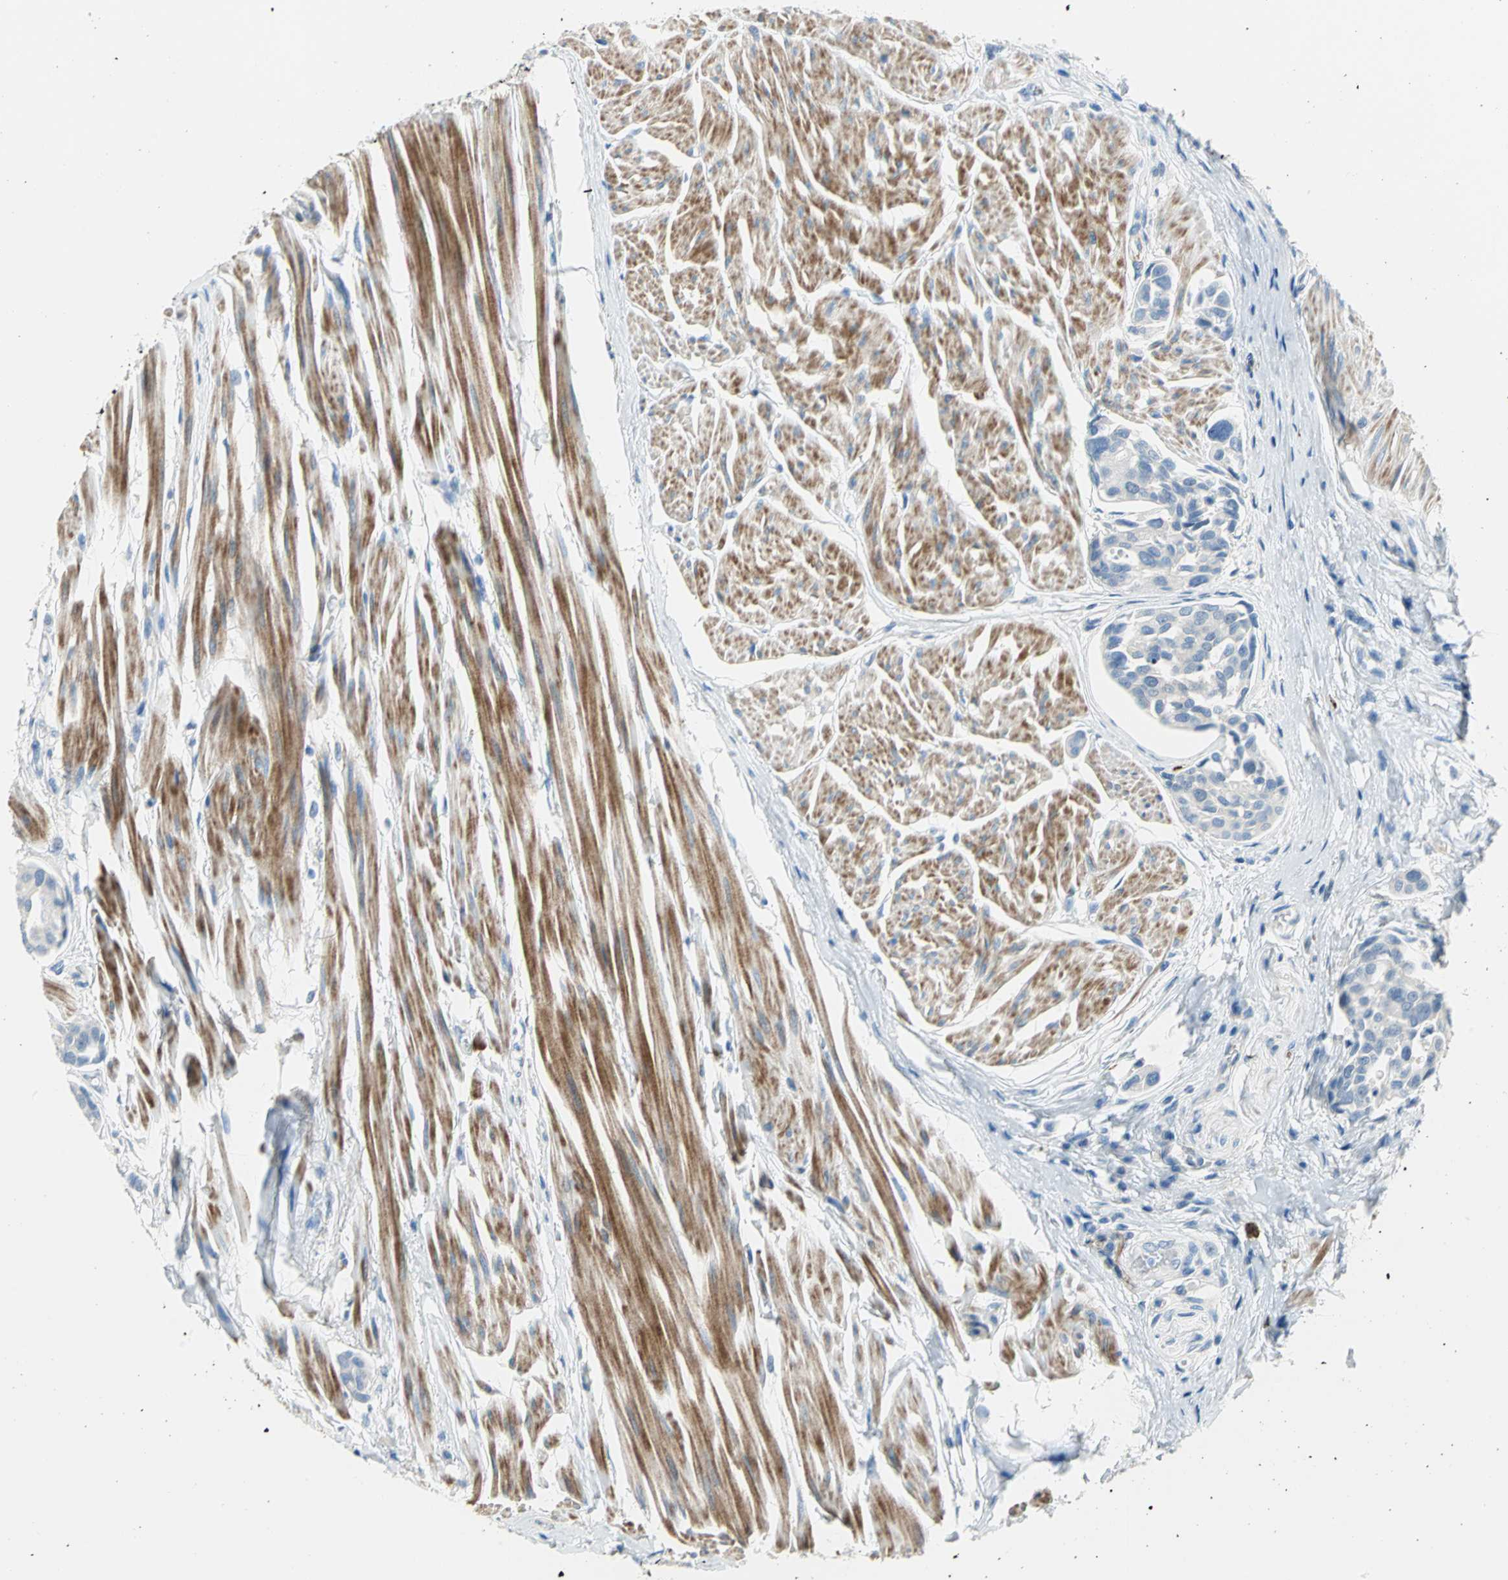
{"staining": {"intensity": "negative", "quantity": "none", "location": "none"}, "tissue": "urothelial cancer", "cell_type": "Tumor cells", "image_type": "cancer", "snomed": [{"axis": "morphology", "description": "Urothelial carcinoma, High grade"}, {"axis": "topography", "description": "Urinary bladder"}], "caption": "High power microscopy micrograph of an immunohistochemistry (IHC) image of urothelial cancer, revealing no significant staining in tumor cells.", "gene": "ALOX15", "patient": {"sex": "male", "age": 78}}